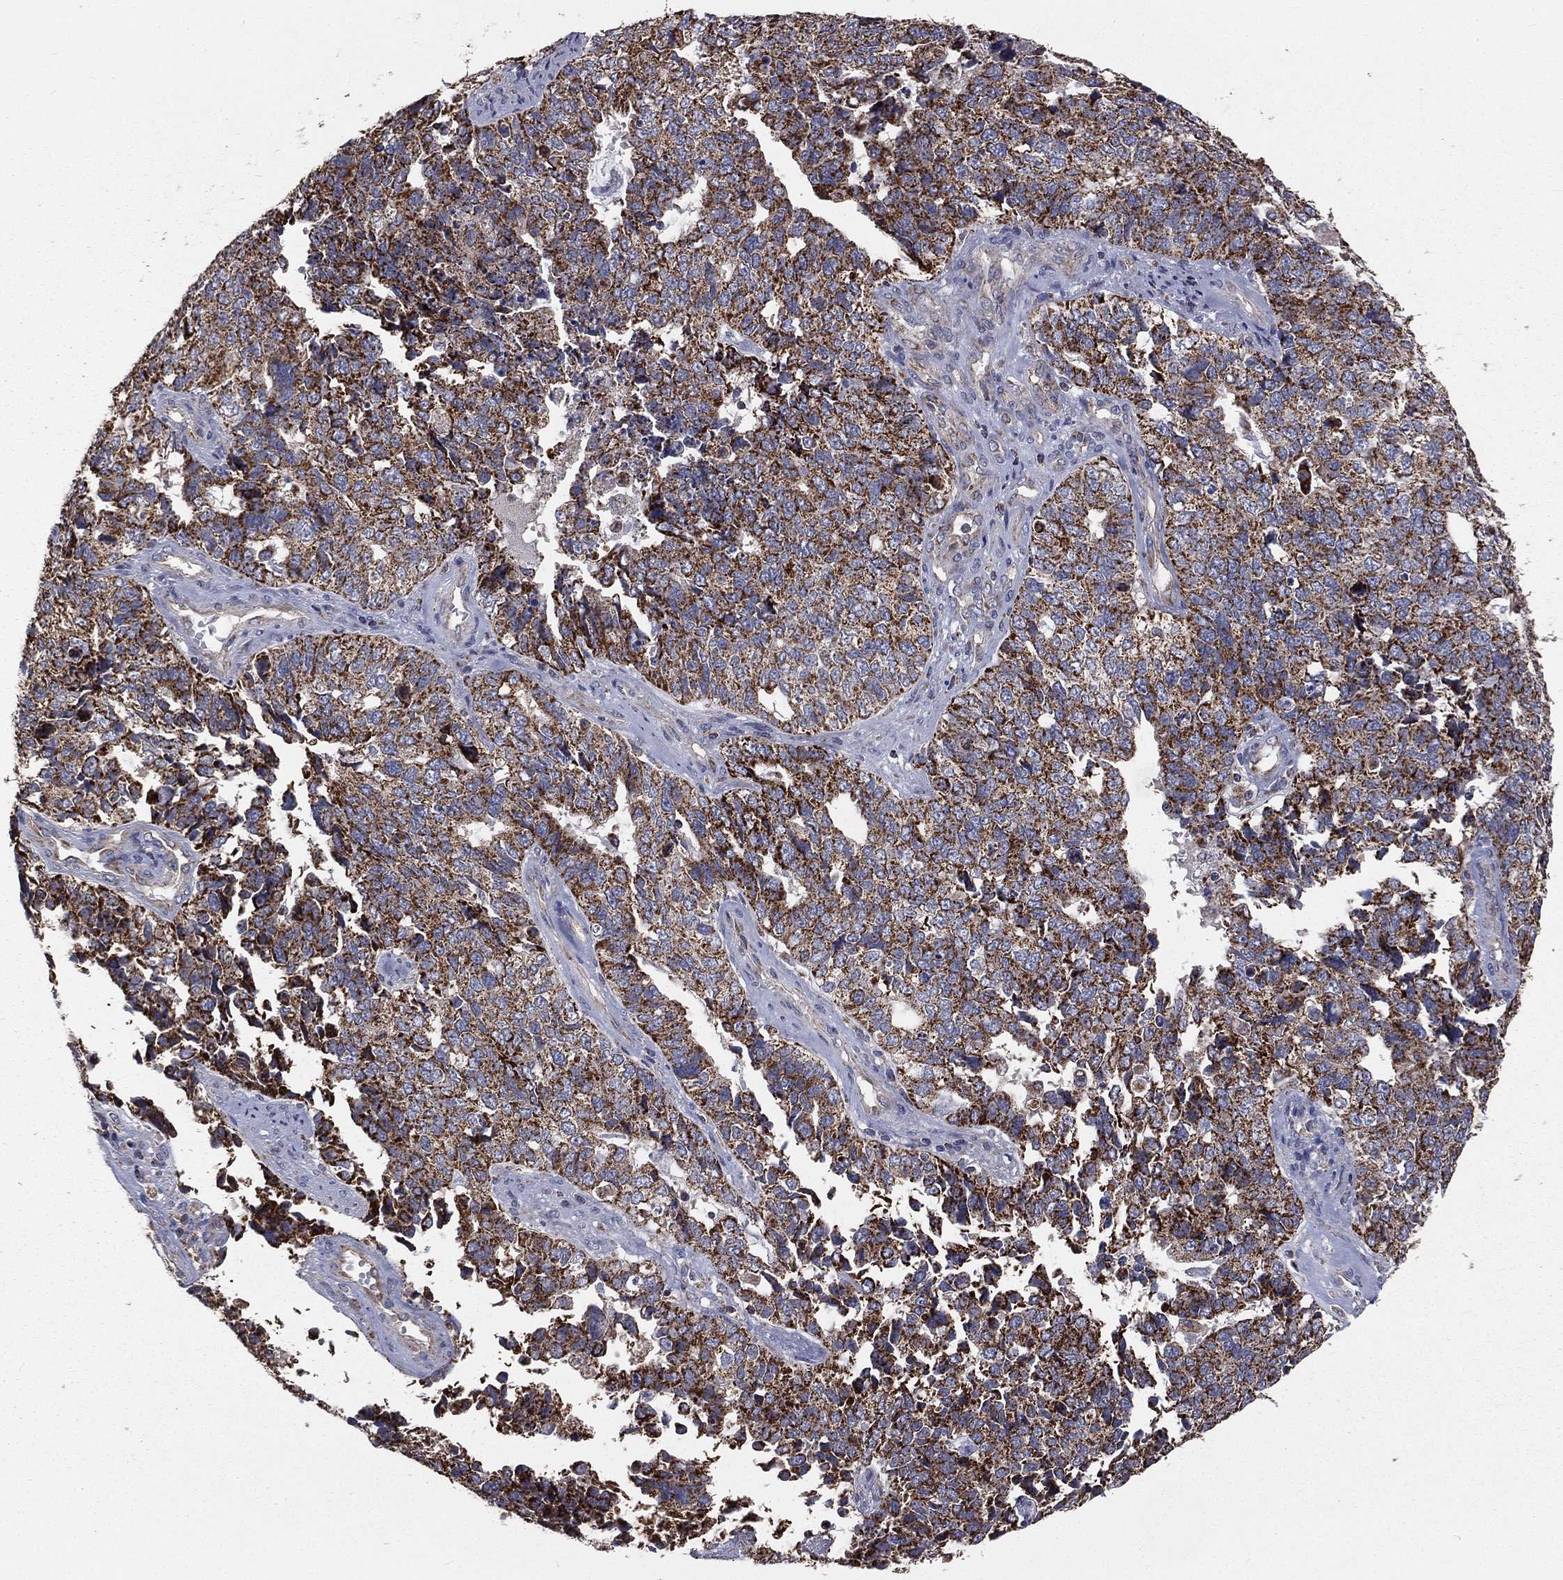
{"staining": {"intensity": "strong", "quantity": ">75%", "location": "cytoplasmic/membranous"}, "tissue": "cervical cancer", "cell_type": "Tumor cells", "image_type": "cancer", "snomed": [{"axis": "morphology", "description": "Squamous cell carcinoma, NOS"}, {"axis": "topography", "description": "Cervix"}], "caption": "Strong cytoplasmic/membranous protein expression is appreciated in approximately >75% of tumor cells in cervical squamous cell carcinoma. (DAB IHC, brown staining for protein, blue staining for nuclei).", "gene": "HADH", "patient": {"sex": "female", "age": 63}}